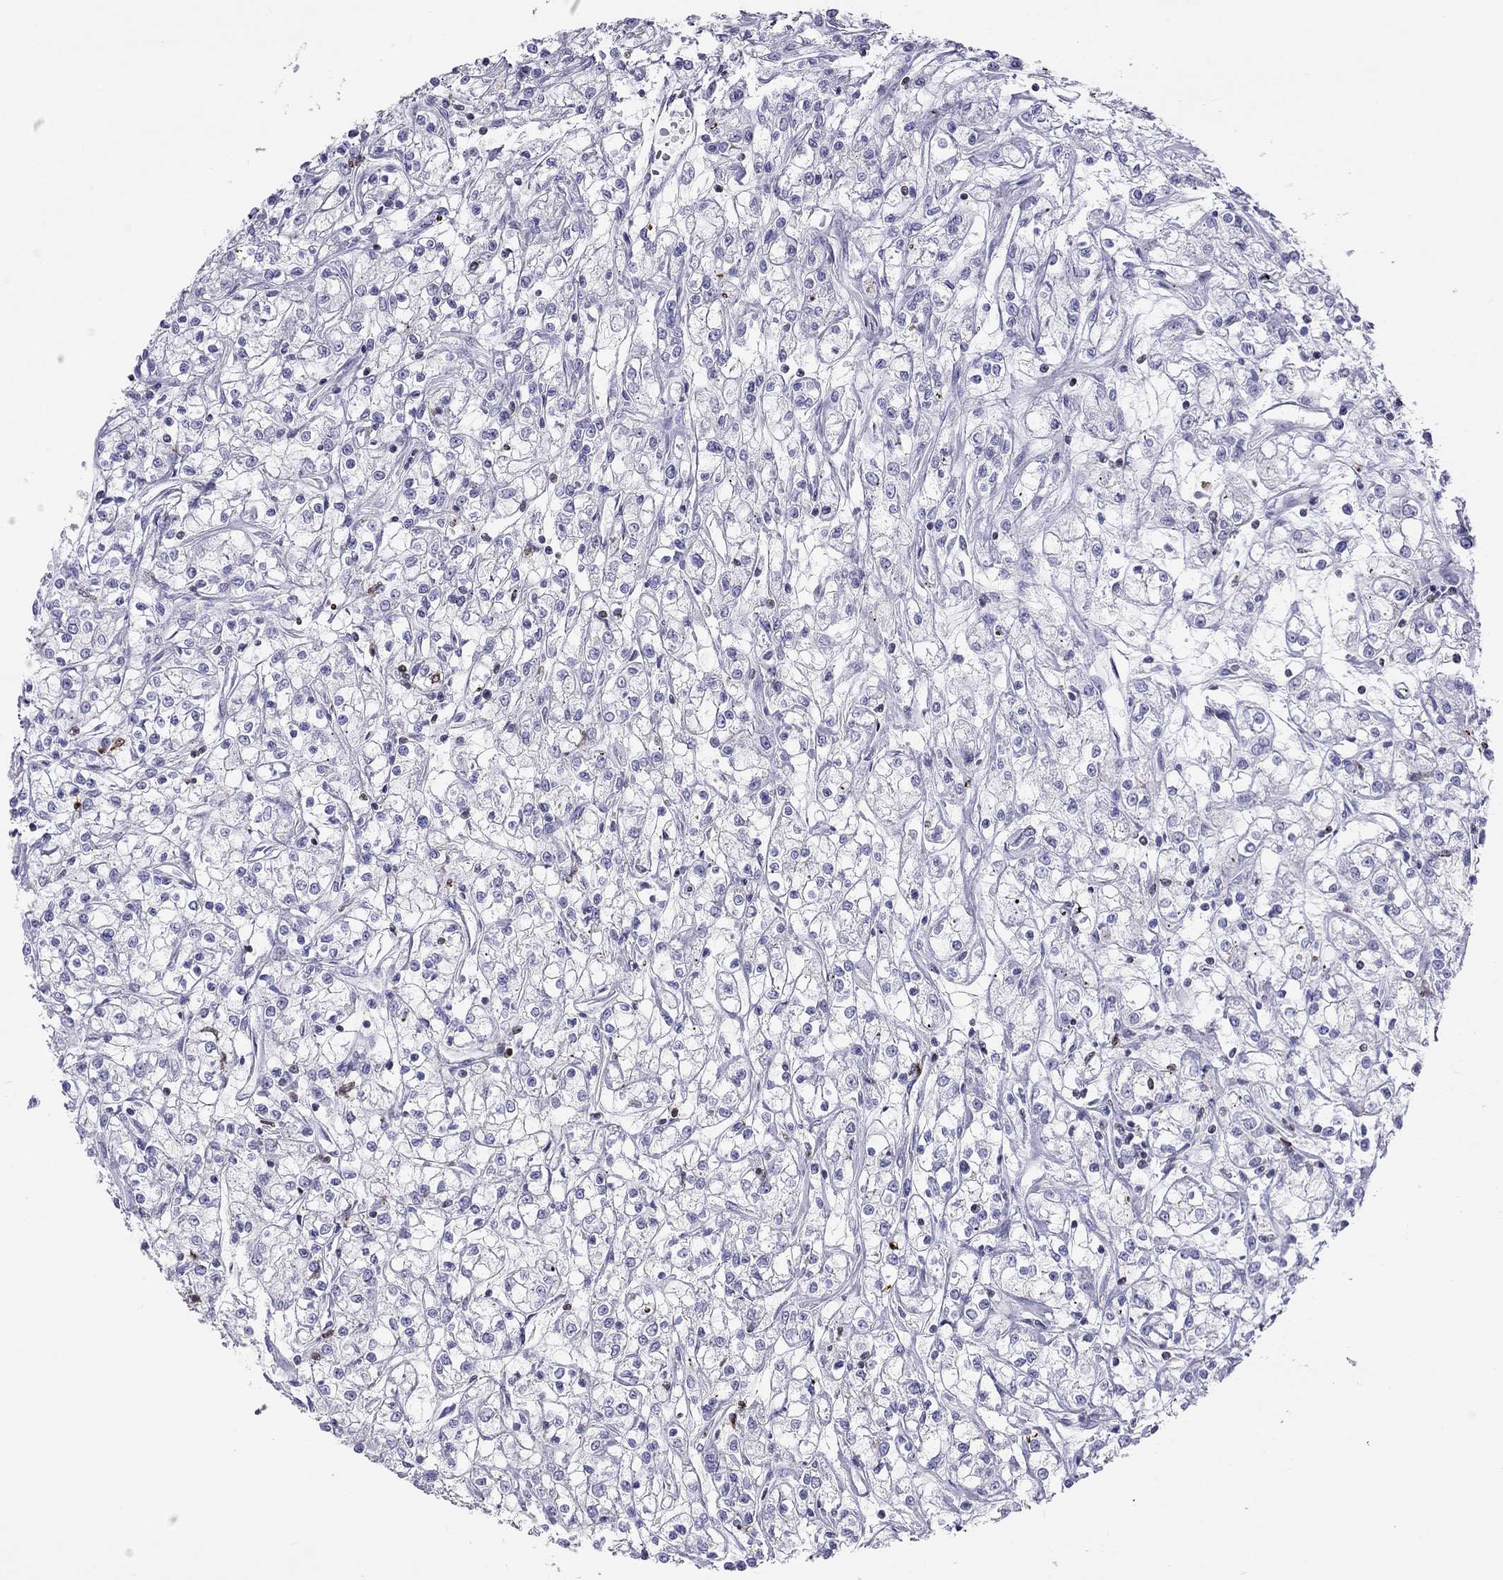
{"staining": {"intensity": "negative", "quantity": "none", "location": "none"}, "tissue": "renal cancer", "cell_type": "Tumor cells", "image_type": "cancer", "snomed": [{"axis": "morphology", "description": "Adenocarcinoma, NOS"}, {"axis": "topography", "description": "Kidney"}], "caption": "Renal adenocarcinoma was stained to show a protein in brown. There is no significant staining in tumor cells. The staining was performed using DAB to visualize the protein expression in brown, while the nuclei were stained in blue with hematoxylin (Magnification: 20x).", "gene": "SH2D2A", "patient": {"sex": "female", "age": 59}}